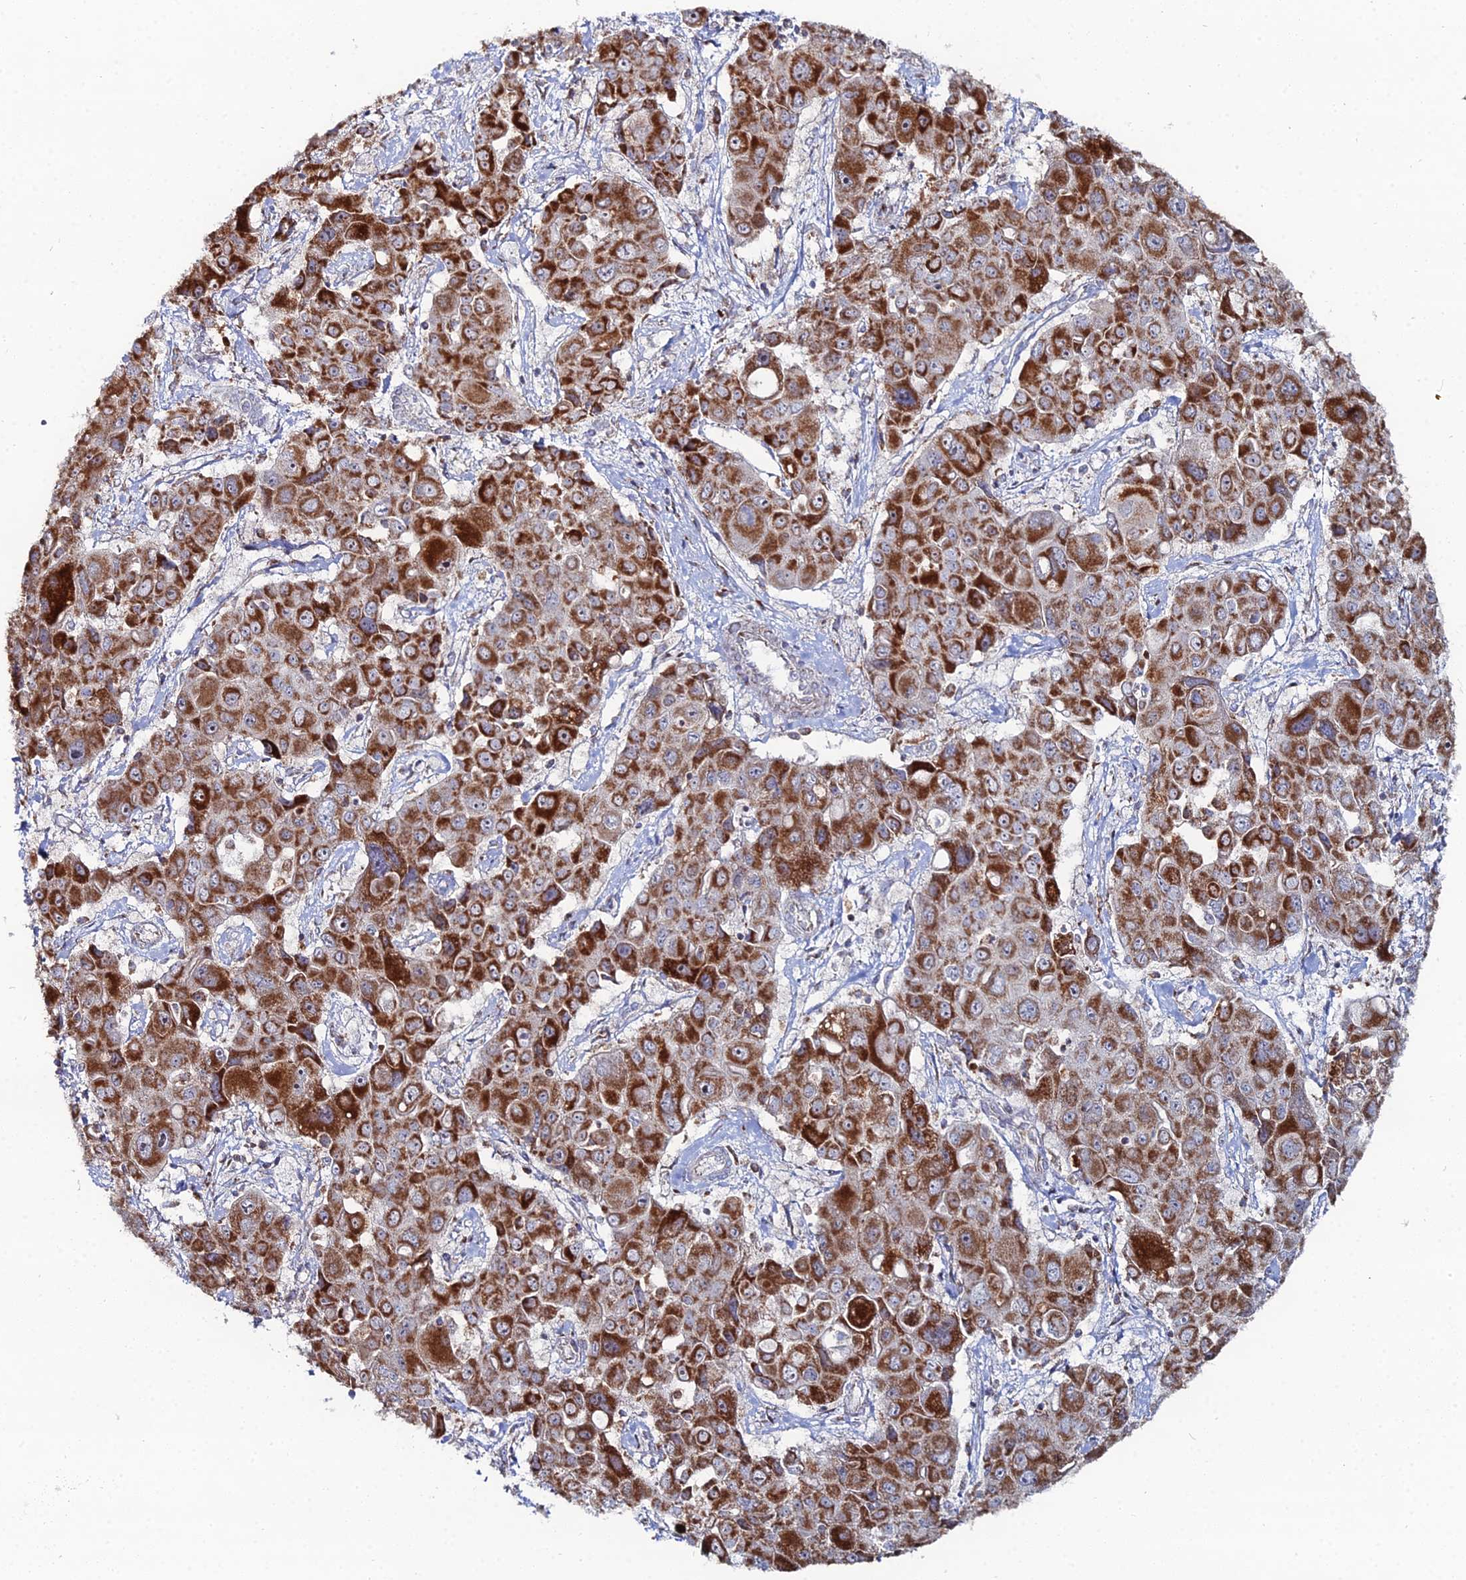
{"staining": {"intensity": "strong", "quantity": ">75%", "location": "cytoplasmic/membranous"}, "tissue": "liver cancer", "cell_type": "Tumor cells", "image_type": "cancer", "snomed": [{"axis": "morphology", "description": "Cholangiocarcinoma"}, {"axis": "topography", "description": "Liver"}], "caption": "High-power microscopy captured an immunohistochemistry (IHC) photomicrograph of liver cholangiocarcinoma, revealing strong cytoplasmic/membranous staining in approximately >75% of tumor cells.", "gene": "MPC1", "patient": {"sex": "male", "age": 67}}